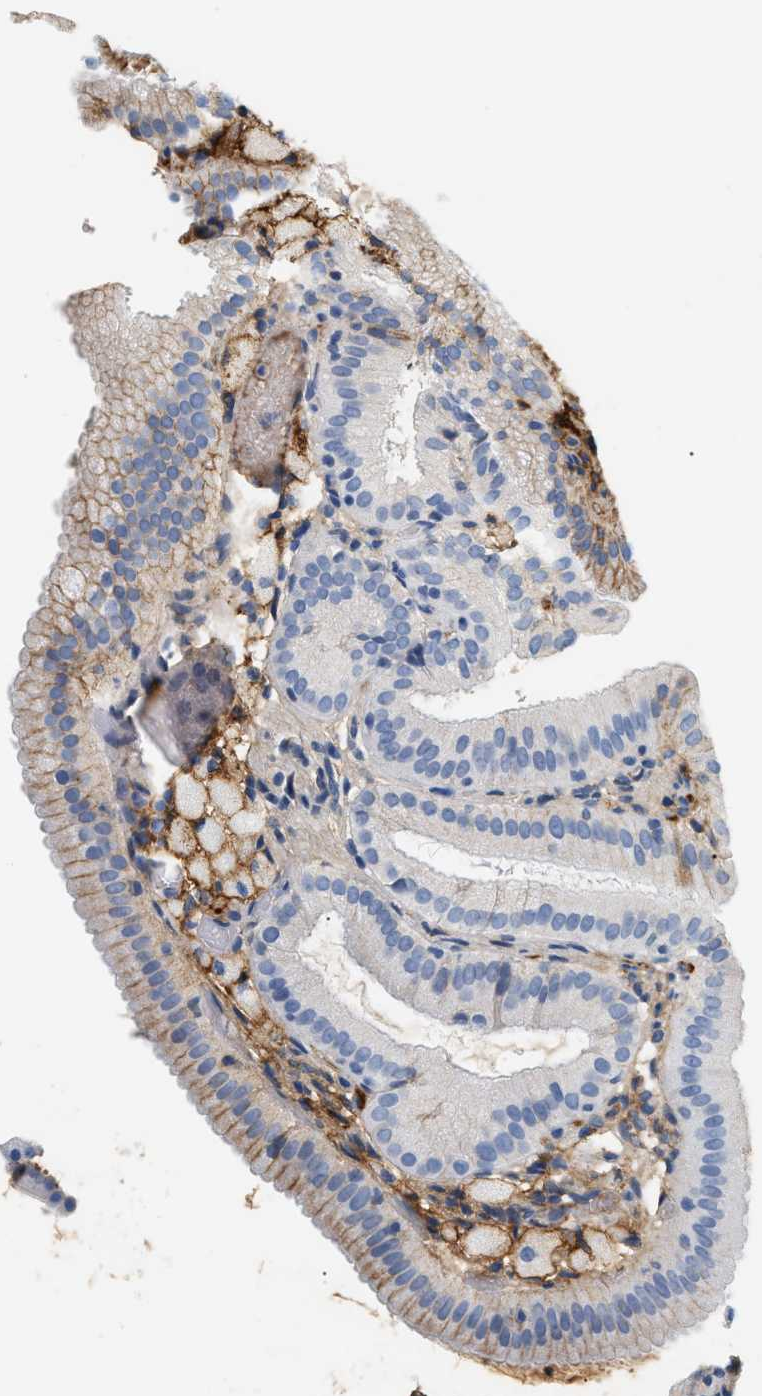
{"staining": {"intensity": "weak", "quantity": "25%-75%", "location": "cytoplasmic/membranous"}, "tissue": "gallbladder", "cell_type": "Glandular cells", "image_type": "normal", "snomed": [{"axis": "morphology", "description": "Normal tissue, NOS"}, {"axis": "topography", "description": "Gallbladder"}], "caption": "Immunohistochemistry photomicrograph of normal gallbladder: human gallbladder stained using IHC shows low levels of weak protein expression localized specifically in the cytoplasmic/membranous of glandular cells, appearing as a cytoplasmic/membranous brown color.", "gene": "CFH", "patient": {"sex": "male", "age": 54}}